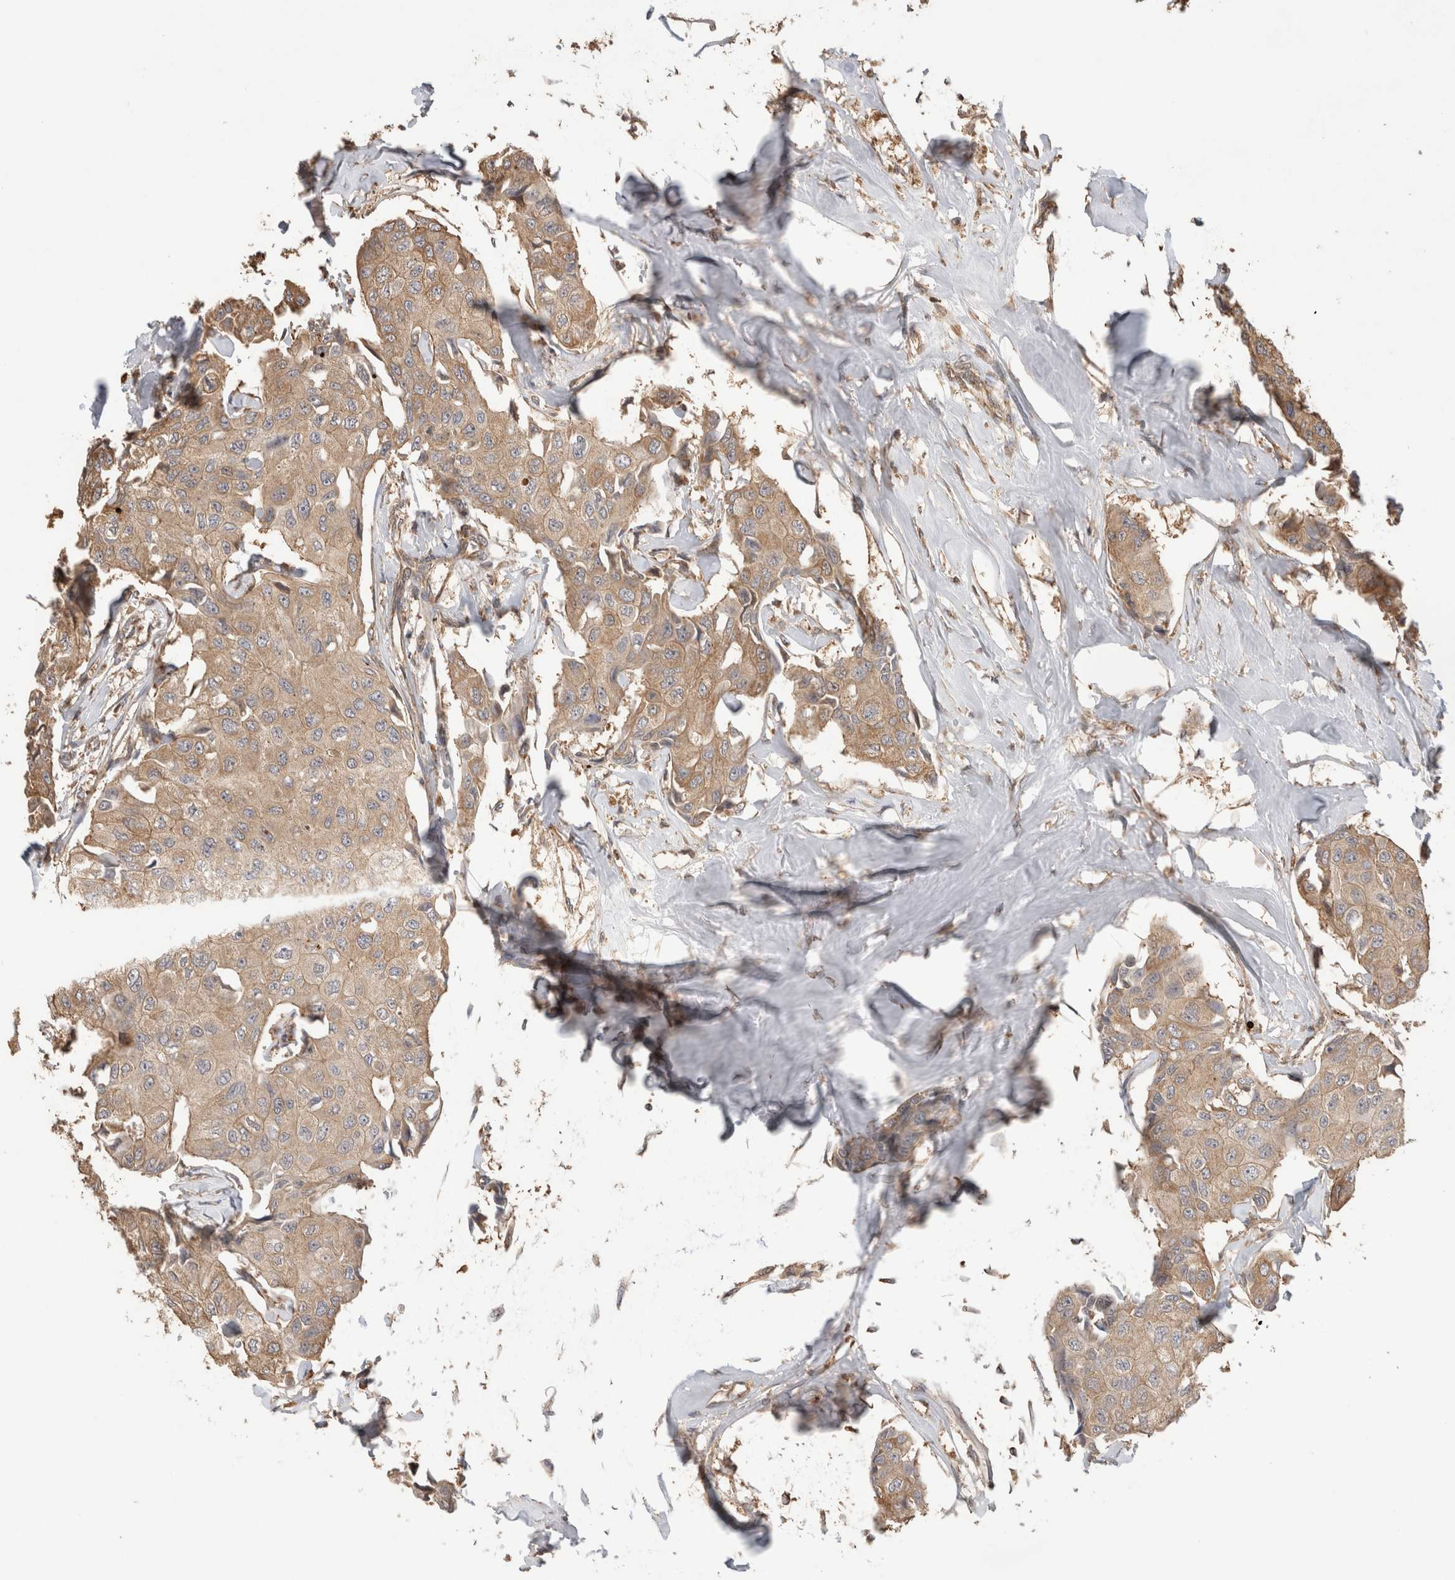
{"staining": {"intensity": "weak", "quantity": ">75%", "location": "cytoplasmic/membranous"}, "tissue": "breast cancer", "cell_type": "Tumor cells", "image_type": "cancer", "snomed": [{"axis": "morphology", "description": "Duct carcinoma"}, {"axis": "topography", "description": "Breast"}], "caption": "A brown stain shows weak cytoplasmic/membranous staining of a protein in breast cancer (infiltrating ductal carcinoma) tumor cells.", "gene": "IMMP2L", "patient": {"sex": "female", "age": 80}}